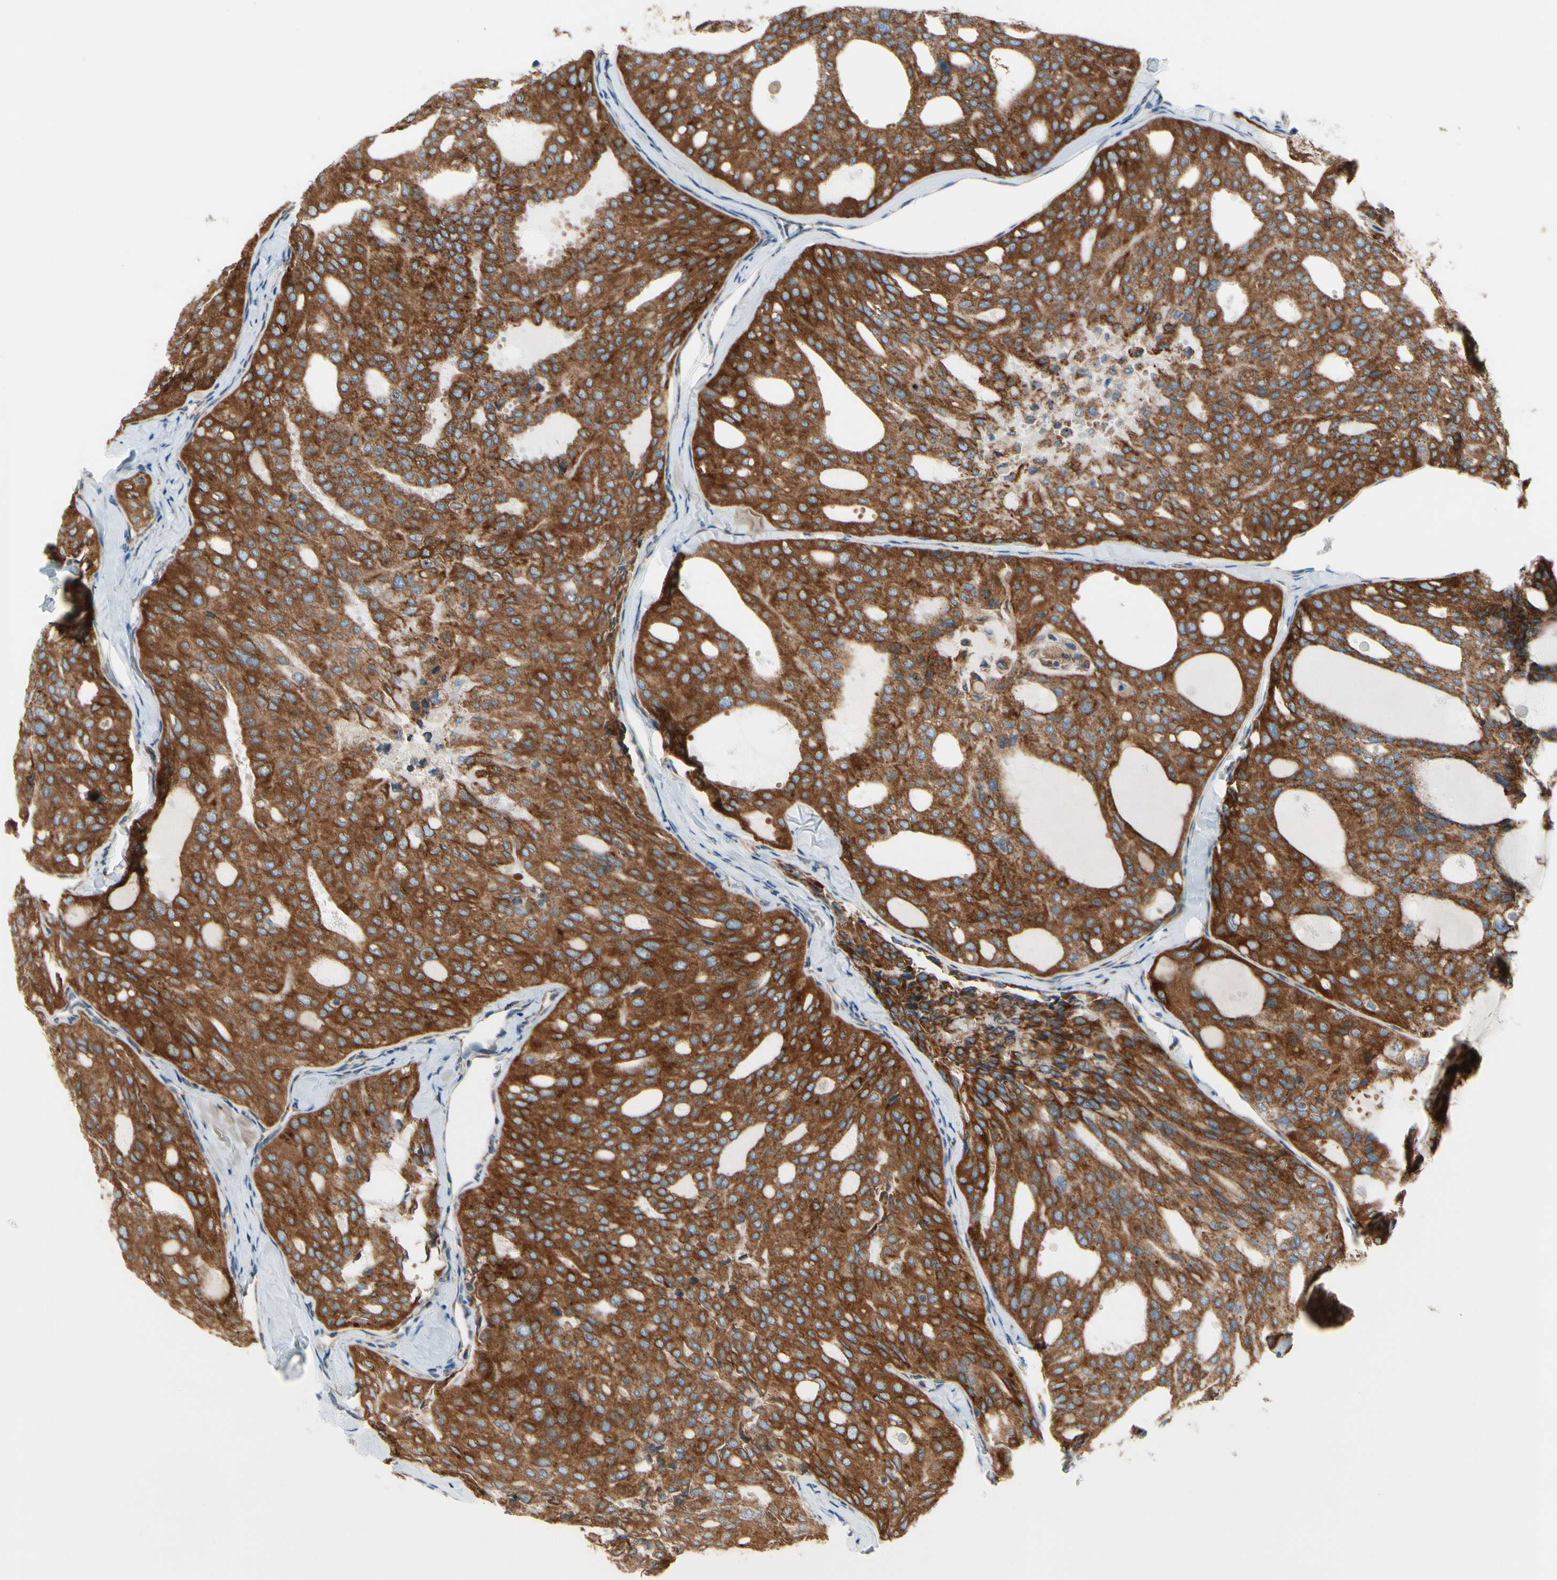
{"staining": {"intensity": "strong", "quantity": ">75%", "location": "cytoplasmic/membranous"}, "tissue": "thyroid cancer", "cell_type": "Tumor cells", "image_type": "cancer", "snomed": [{"axis": "morphology", "description": "Follicular adenoma carcinoma, NOS"}, {"axis": "topography", "description": "Thyroid gland"}], "caption": "The immunohistochemical stain highlights strong cytoplasmic/membranous expression in tumor cells of follicular adenoma carcinoma (thyroid) tissue.", "gene": "CLCC1", "patient": {"sex": "male", "age": 75}}